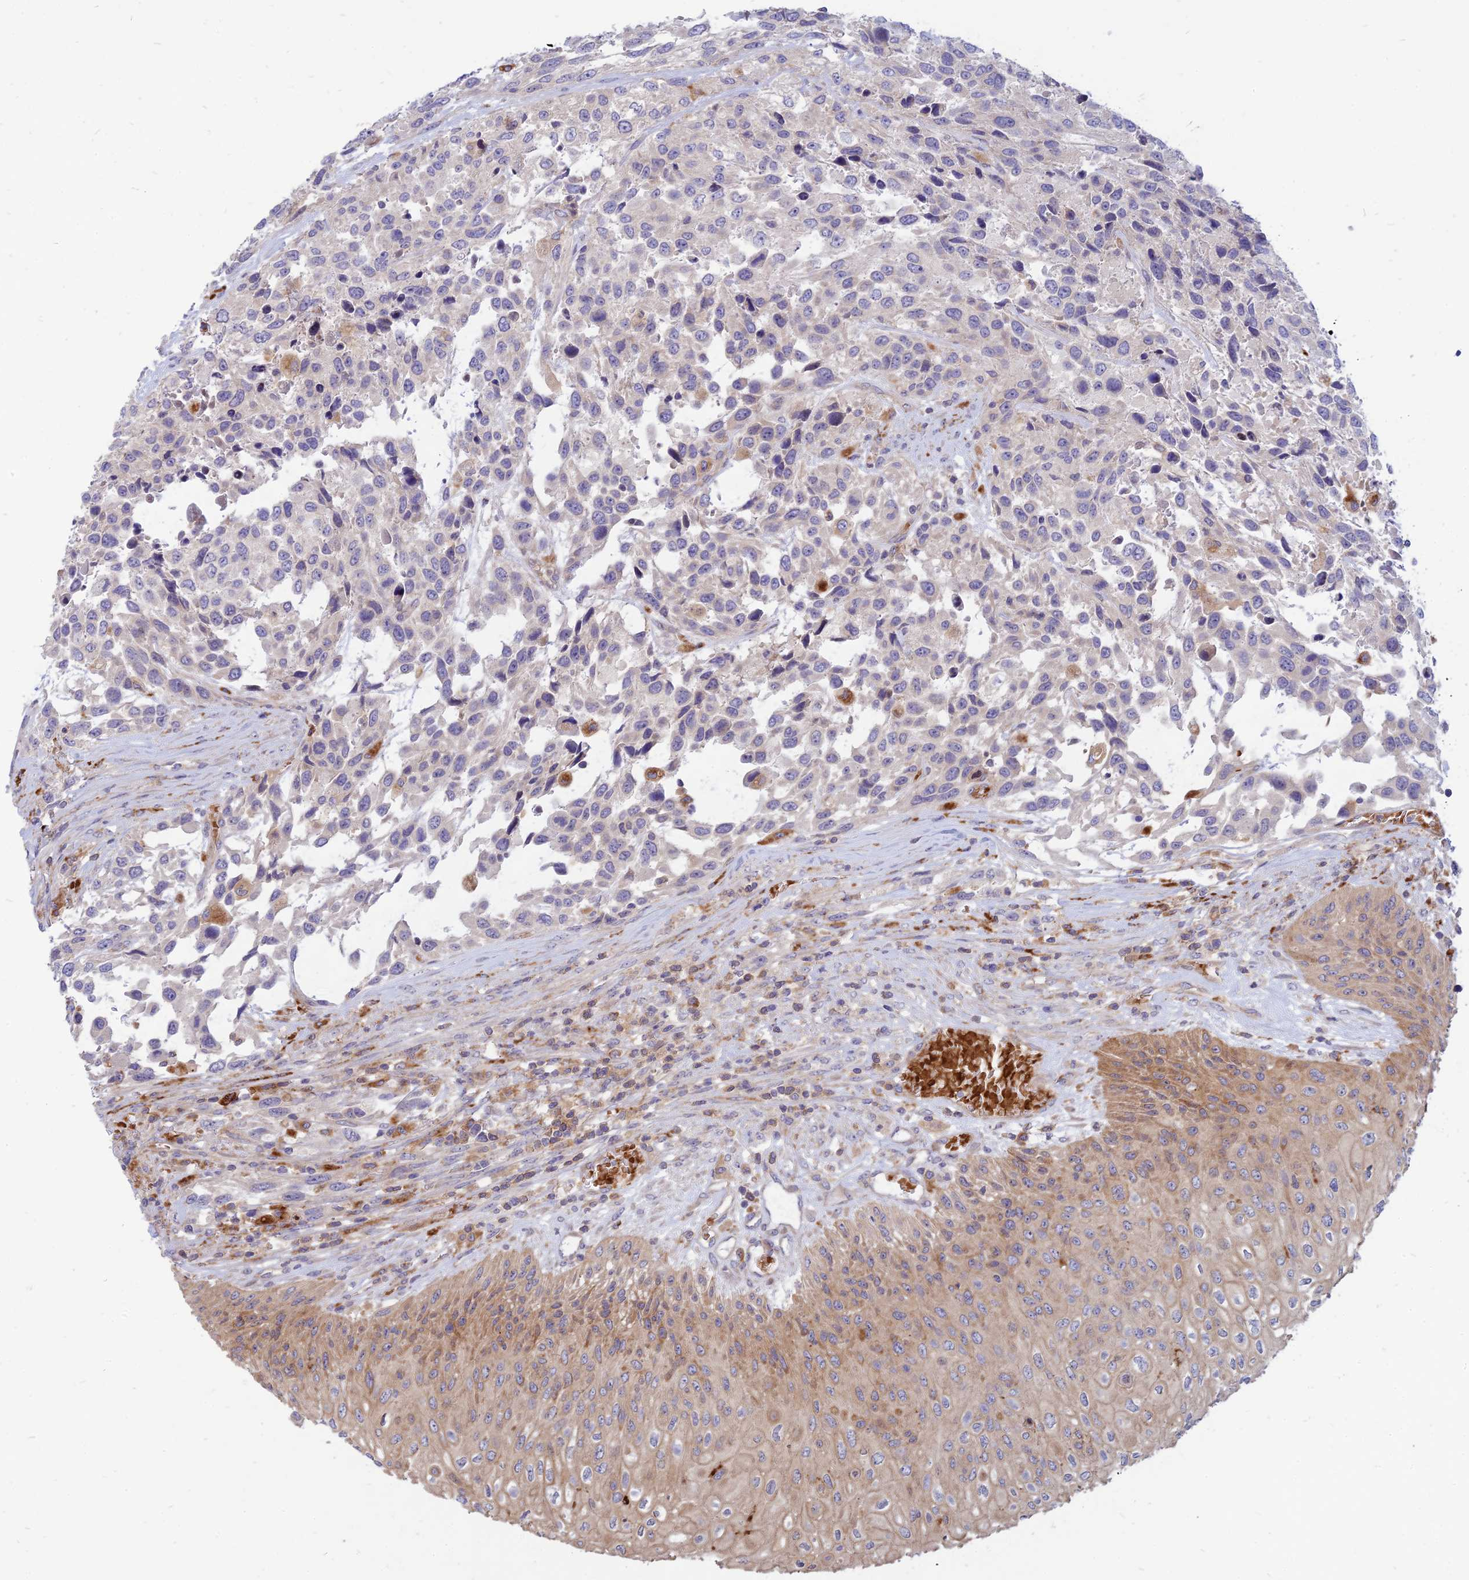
{"staining": {"intensity": "negative", "quantity": "none", "location": "none"}, "tissue": "urothelial cancer", "cell_type": "Tumor cells", "image_type": "cancer", "snomed": [{"axis": "morphology", "description": "Urothelial carcinoma, High grade"}, {"axis": "topography", "description": "Urinary bladder"}], "caption": "IHC of high-grade urothelial carcinoma reveals no positivity in tumor cells.", "gene": "PHKA2", "patient": {"sex": "female", "age": 70}}